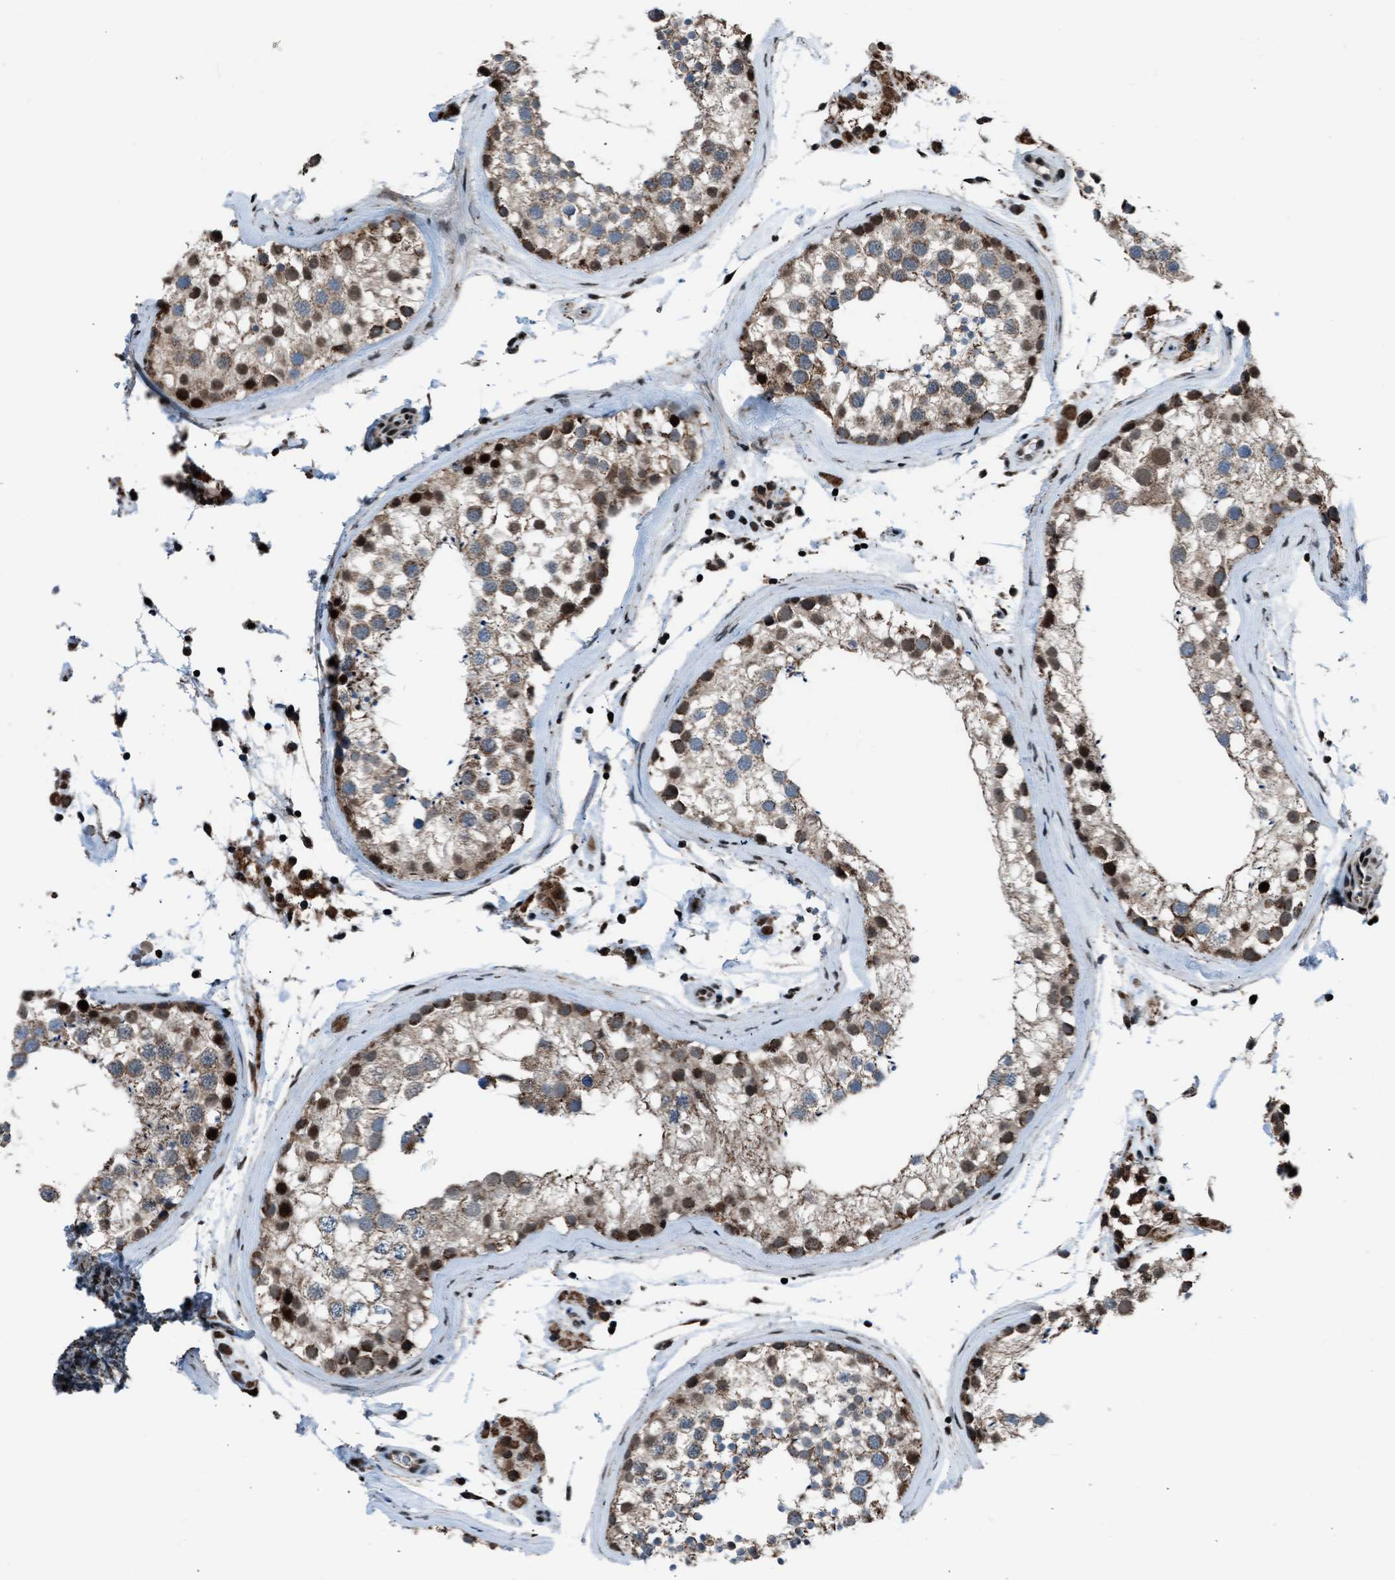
{"staining": {"intensity": "moderate", "quantity": ">75%", "location": "cytoplasmic/membranous,nuclear"}, "tissue": "testis", "cell_type": "Cells in seminiferous ducts", "image_type": "normal", "snomed": [{"axis": "morphology", "description": "Normal tissue, NOS"}, {"axis": "topography", "description": "Testis"}], "caption": "The image displays staining of normal testis, revealing moderate cytoplasmic/membranous,nuclear protein positivity (brown color) within cells in seminiferous ducts.", "gene": "MORC3", "patient": {"sex": "male", "age": 46}}